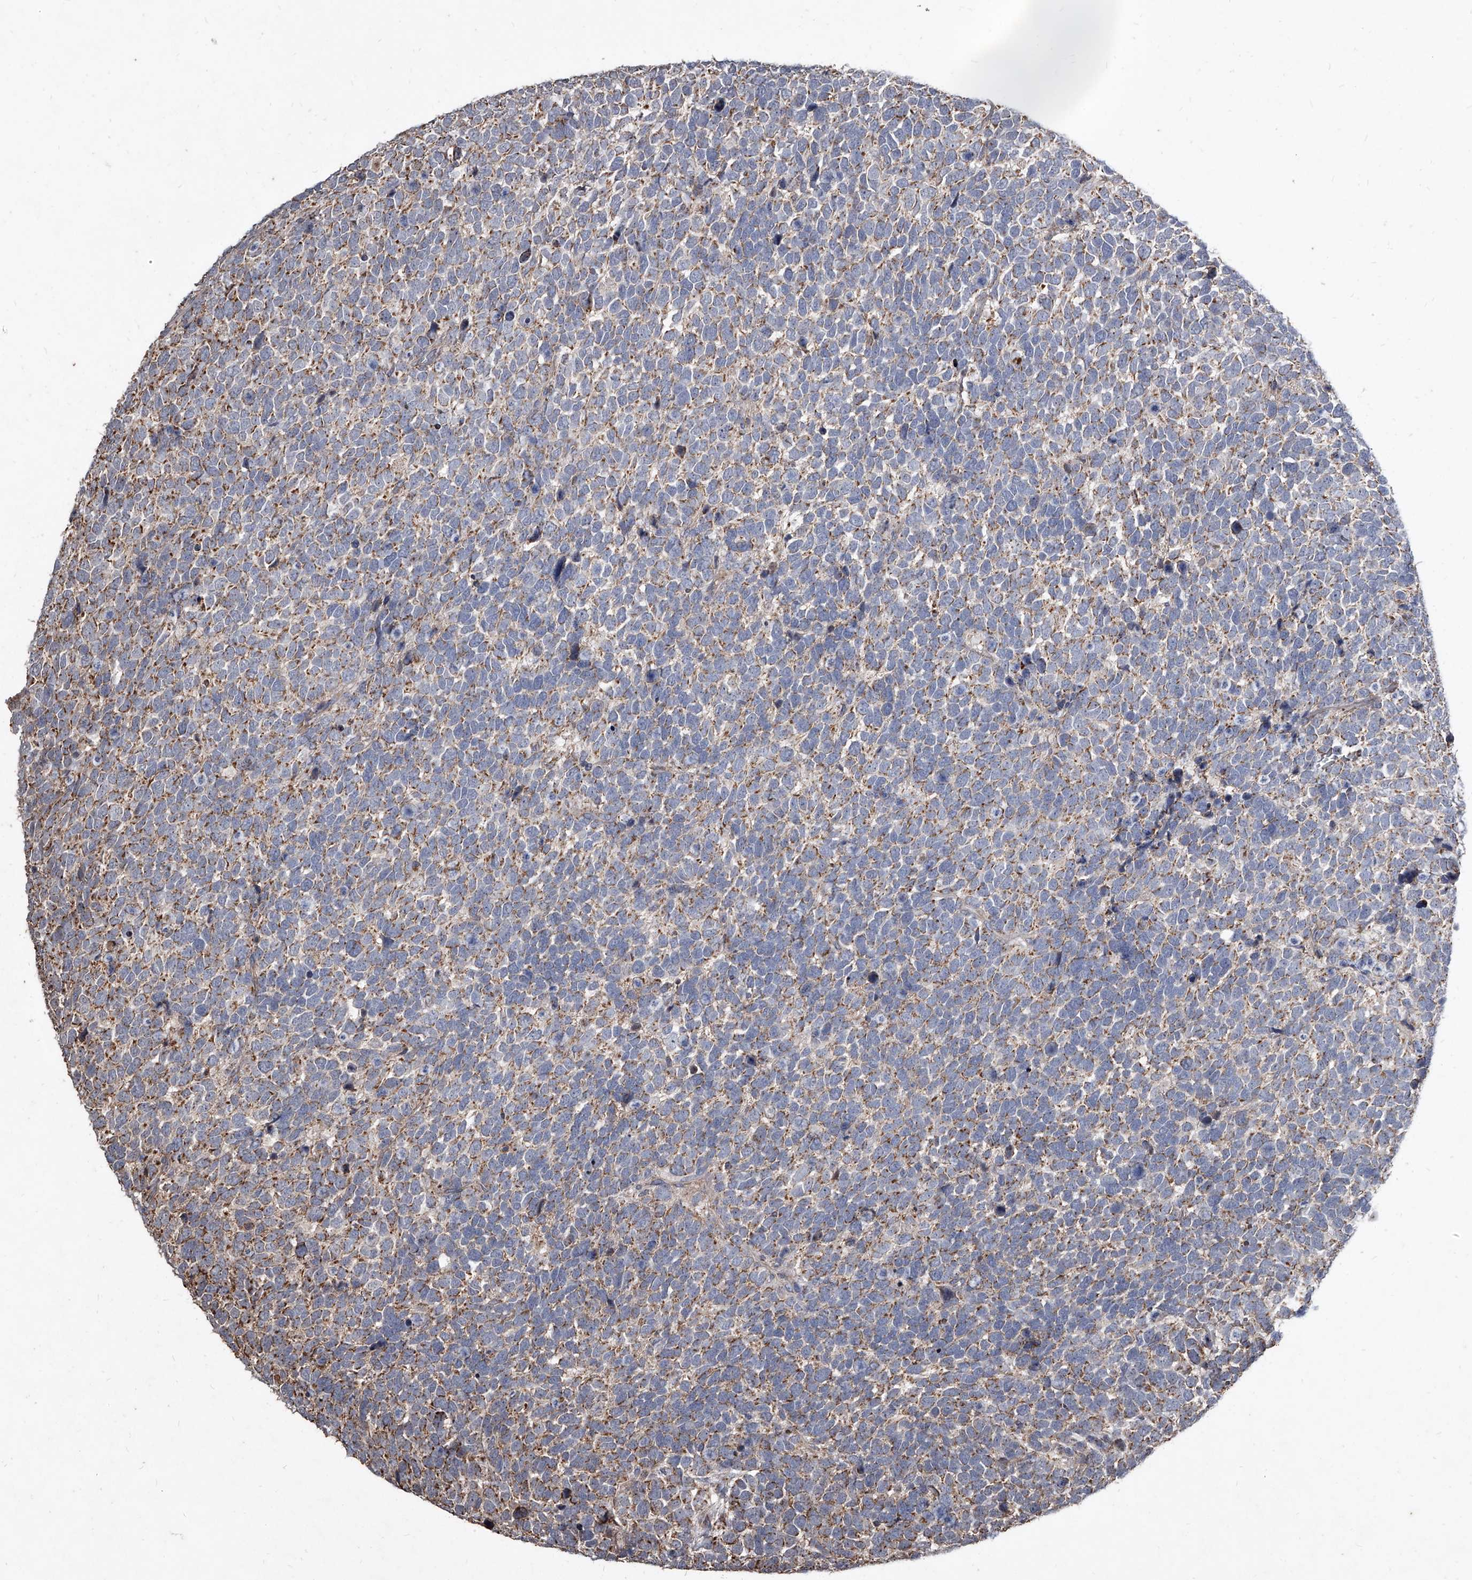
{"staining": {"intensity": "weak", "quantity": ">75%", "location": "cytoplasmic/membranous"}, "tissue": "urothelial cancer", "cell_type": "Tumor cells", "image_type": "cancer", "snomed": [{"axis": "morphology", "description": "Urothelial carcinoma, High grade"}, {"axis": "topography", "description": "Urinary bladder"}], "caption": "Immunohistochemistry (IHC) histopathology image of urothelial cancer stained for a protein (brown), which shows low levels of weak cytoplasmic/membranous expression in about >75% of tumor cells.", "gene": "GPR183", "patient": {"sex": "female", "age": 82}}